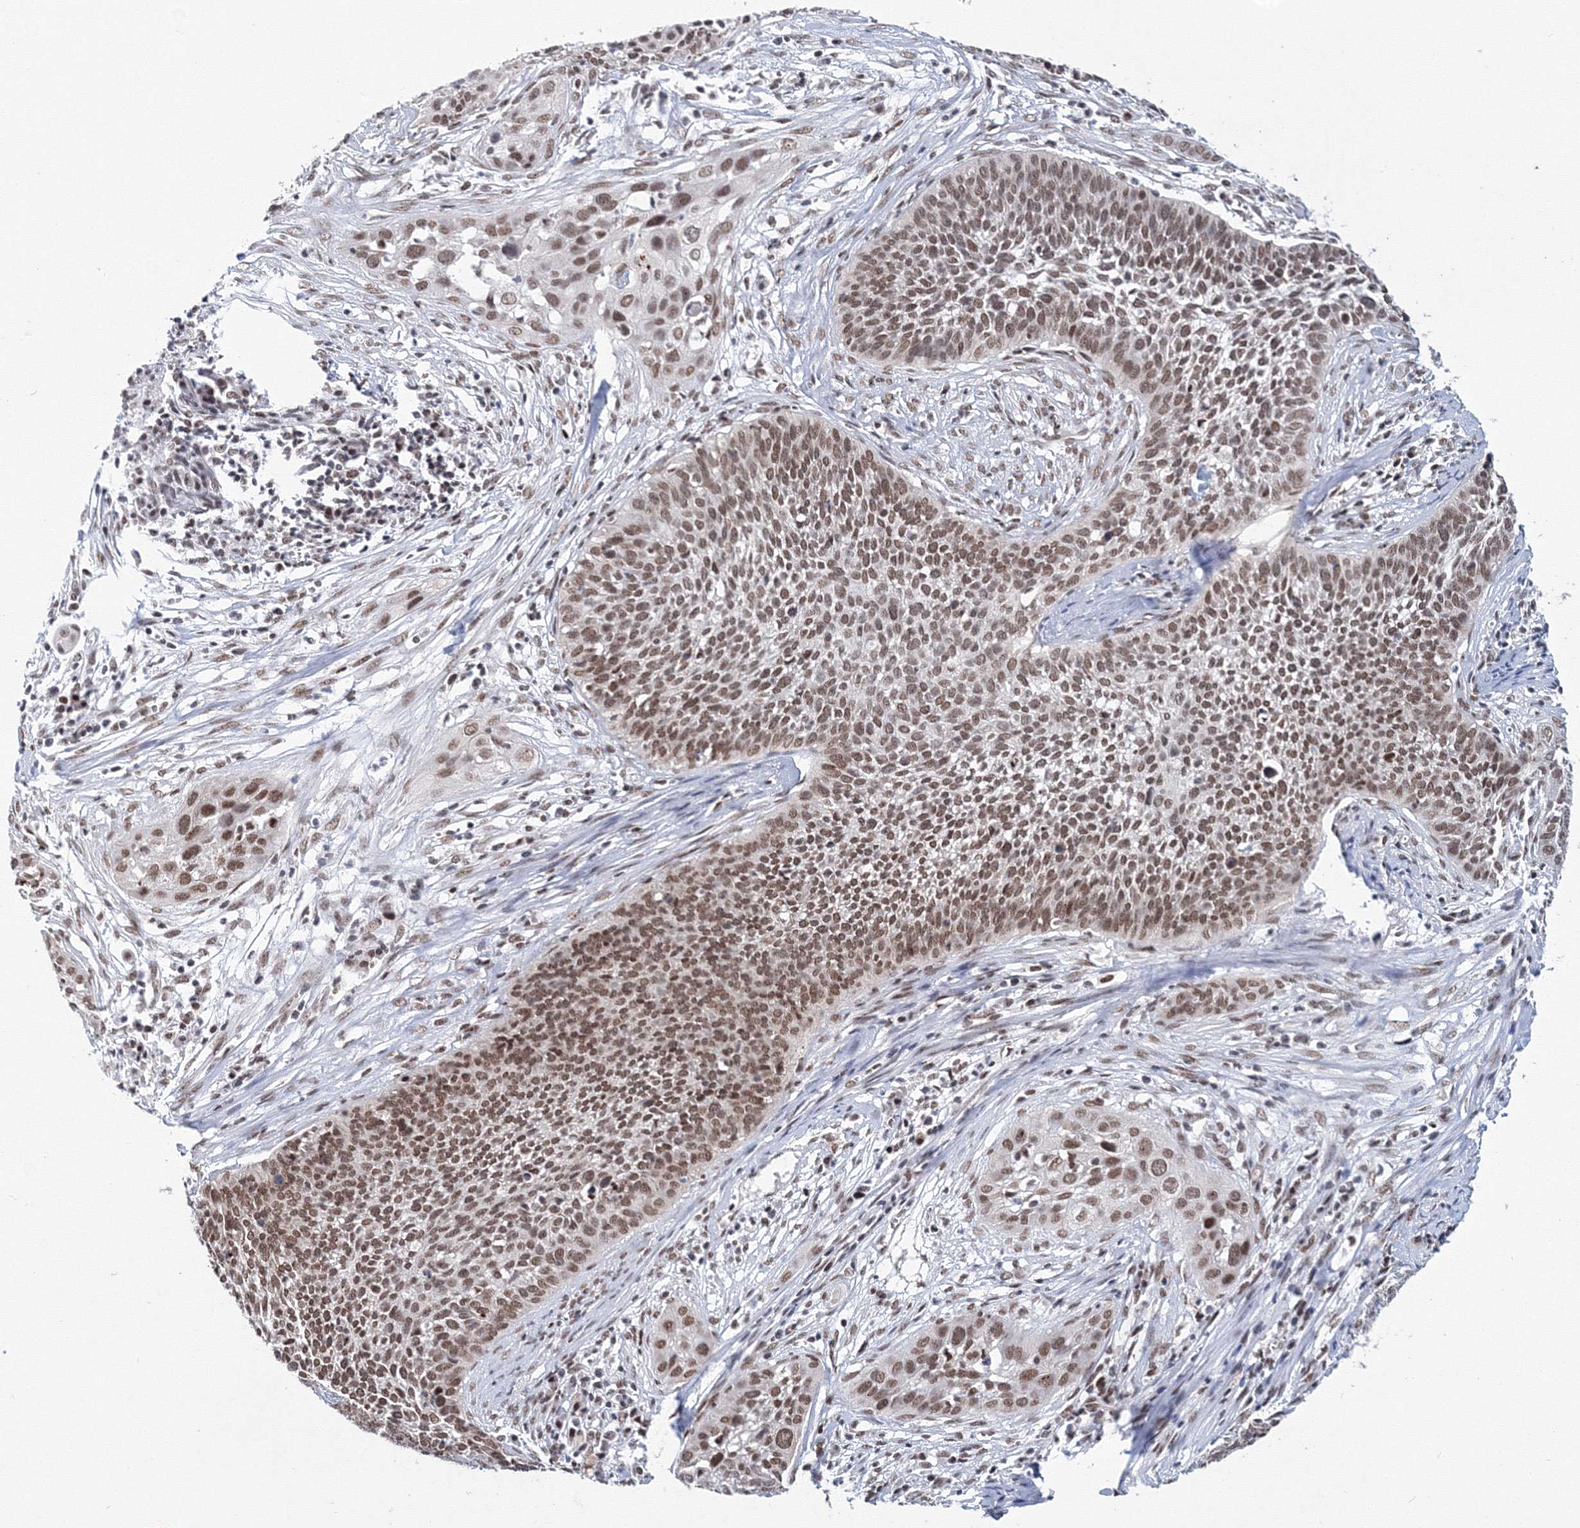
{"staining": {"intensity": "moderate", "quantity": ">75%", "location": "nuclear"}, "tissue": "cervical cancer", "cell_type": "Tumor cells", "image_type": "cancer", "snomed": [{"axis": "morphology", "description": "Squamous cell carcinoma, NOS"}, {"axis": "topography", "description": "Cervix"}], "caption": "Protein analysis of squamous cell carcinoma (cervical) tissue displays moderate nuclear expression in about >75% of tumor cells.", "gene": "SF3B6", "patient": {"sex": "female", "age": 34}}